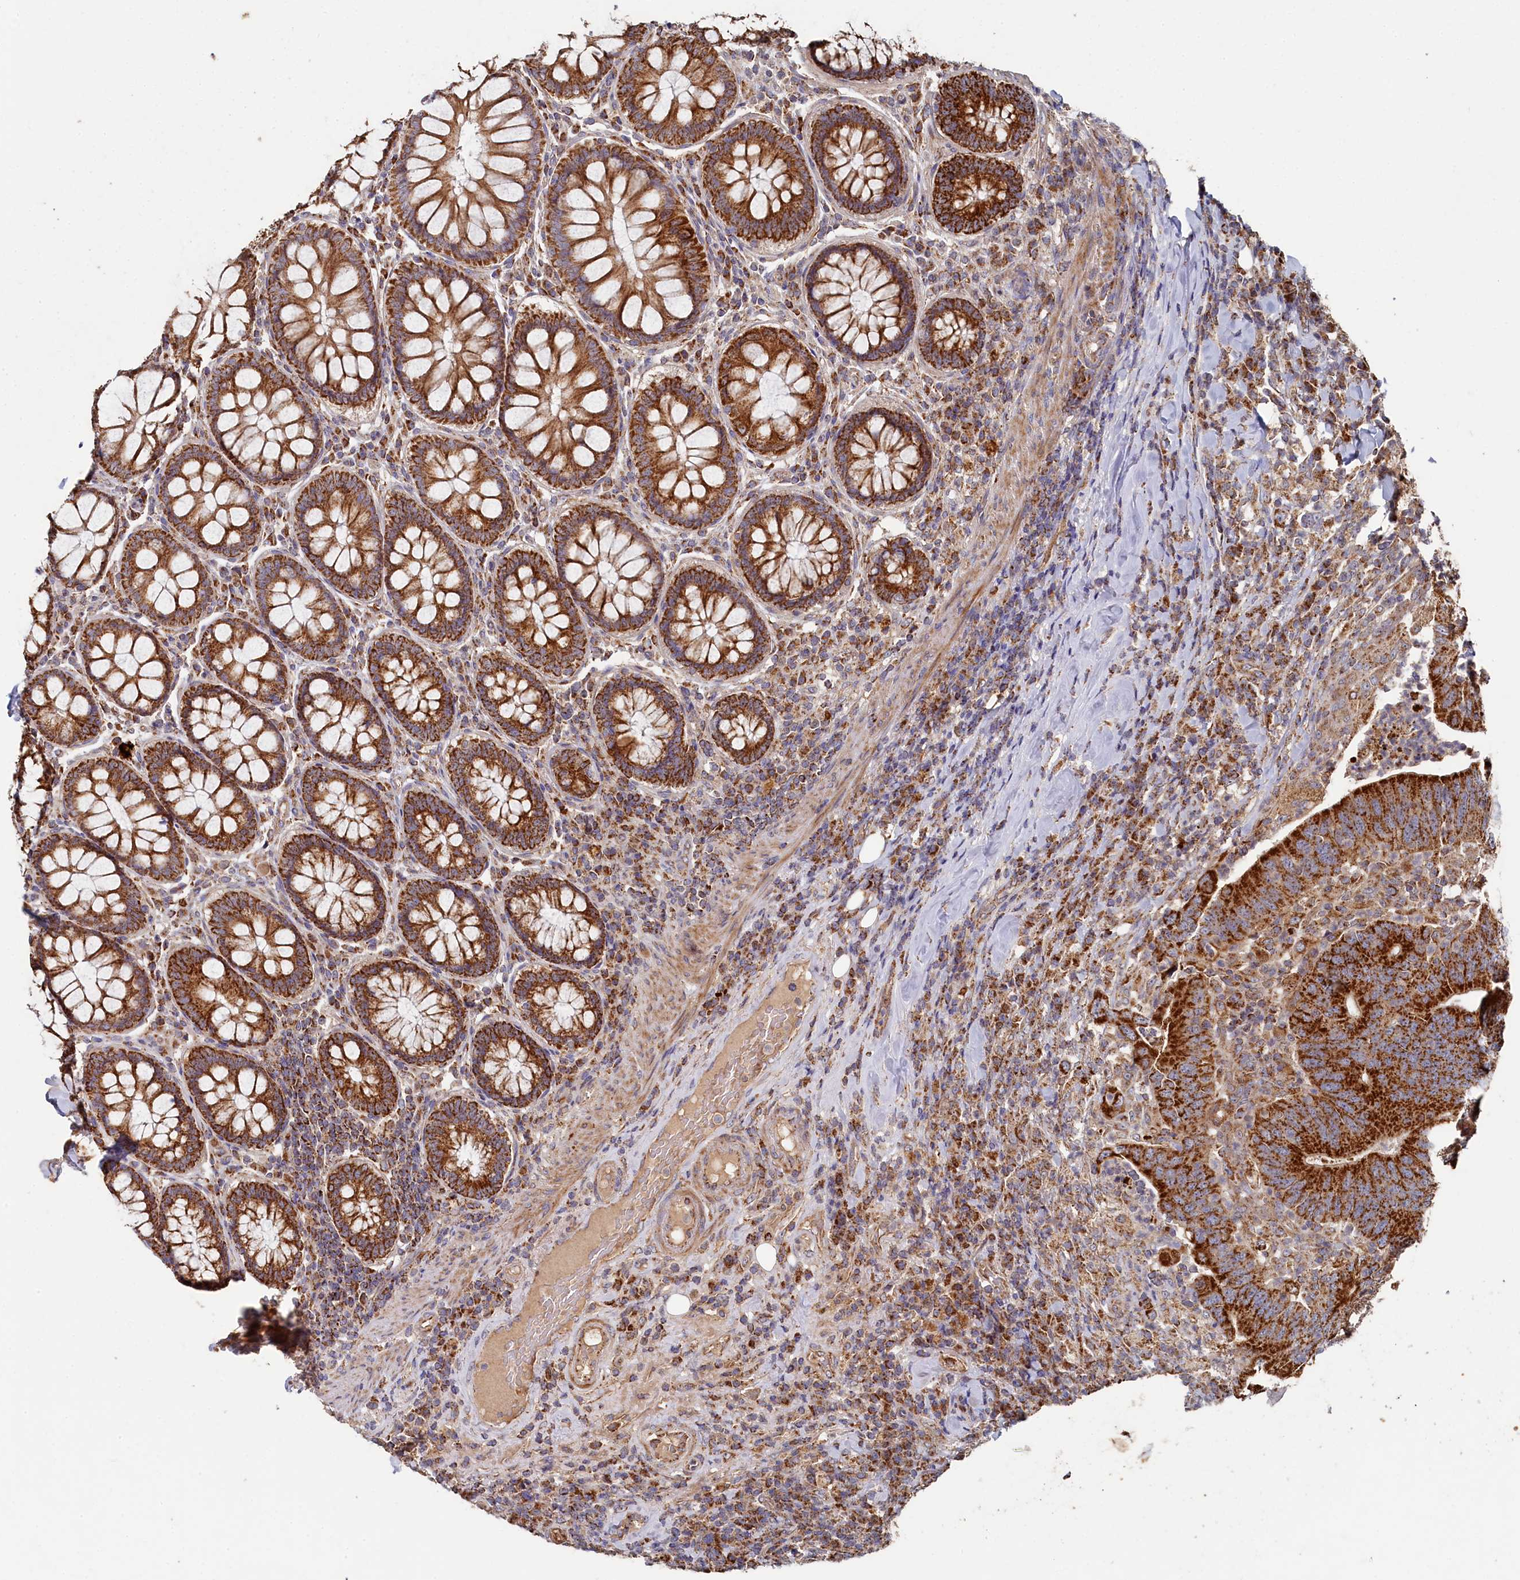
{"staining": {"intensity": "strong", "quantity": ">75%", "location": "cytoplasmic/membranous"}, "tissue": "colorectal cancer", "cell_type": "Tumor cells", "image_type": "cancer", "snomed": [{"axis": "morphology", "description": "Adenocarcinoma, NOS"}, {"axis": "topography", "description": "Colon"}], "caption": "A brown stain shows strong cytoplasmic/membranous positivity of a protein in human colorectal cancer tumor cells.", "gene": "HAUS2", "patient": {"sex": "female", "age": 66}}